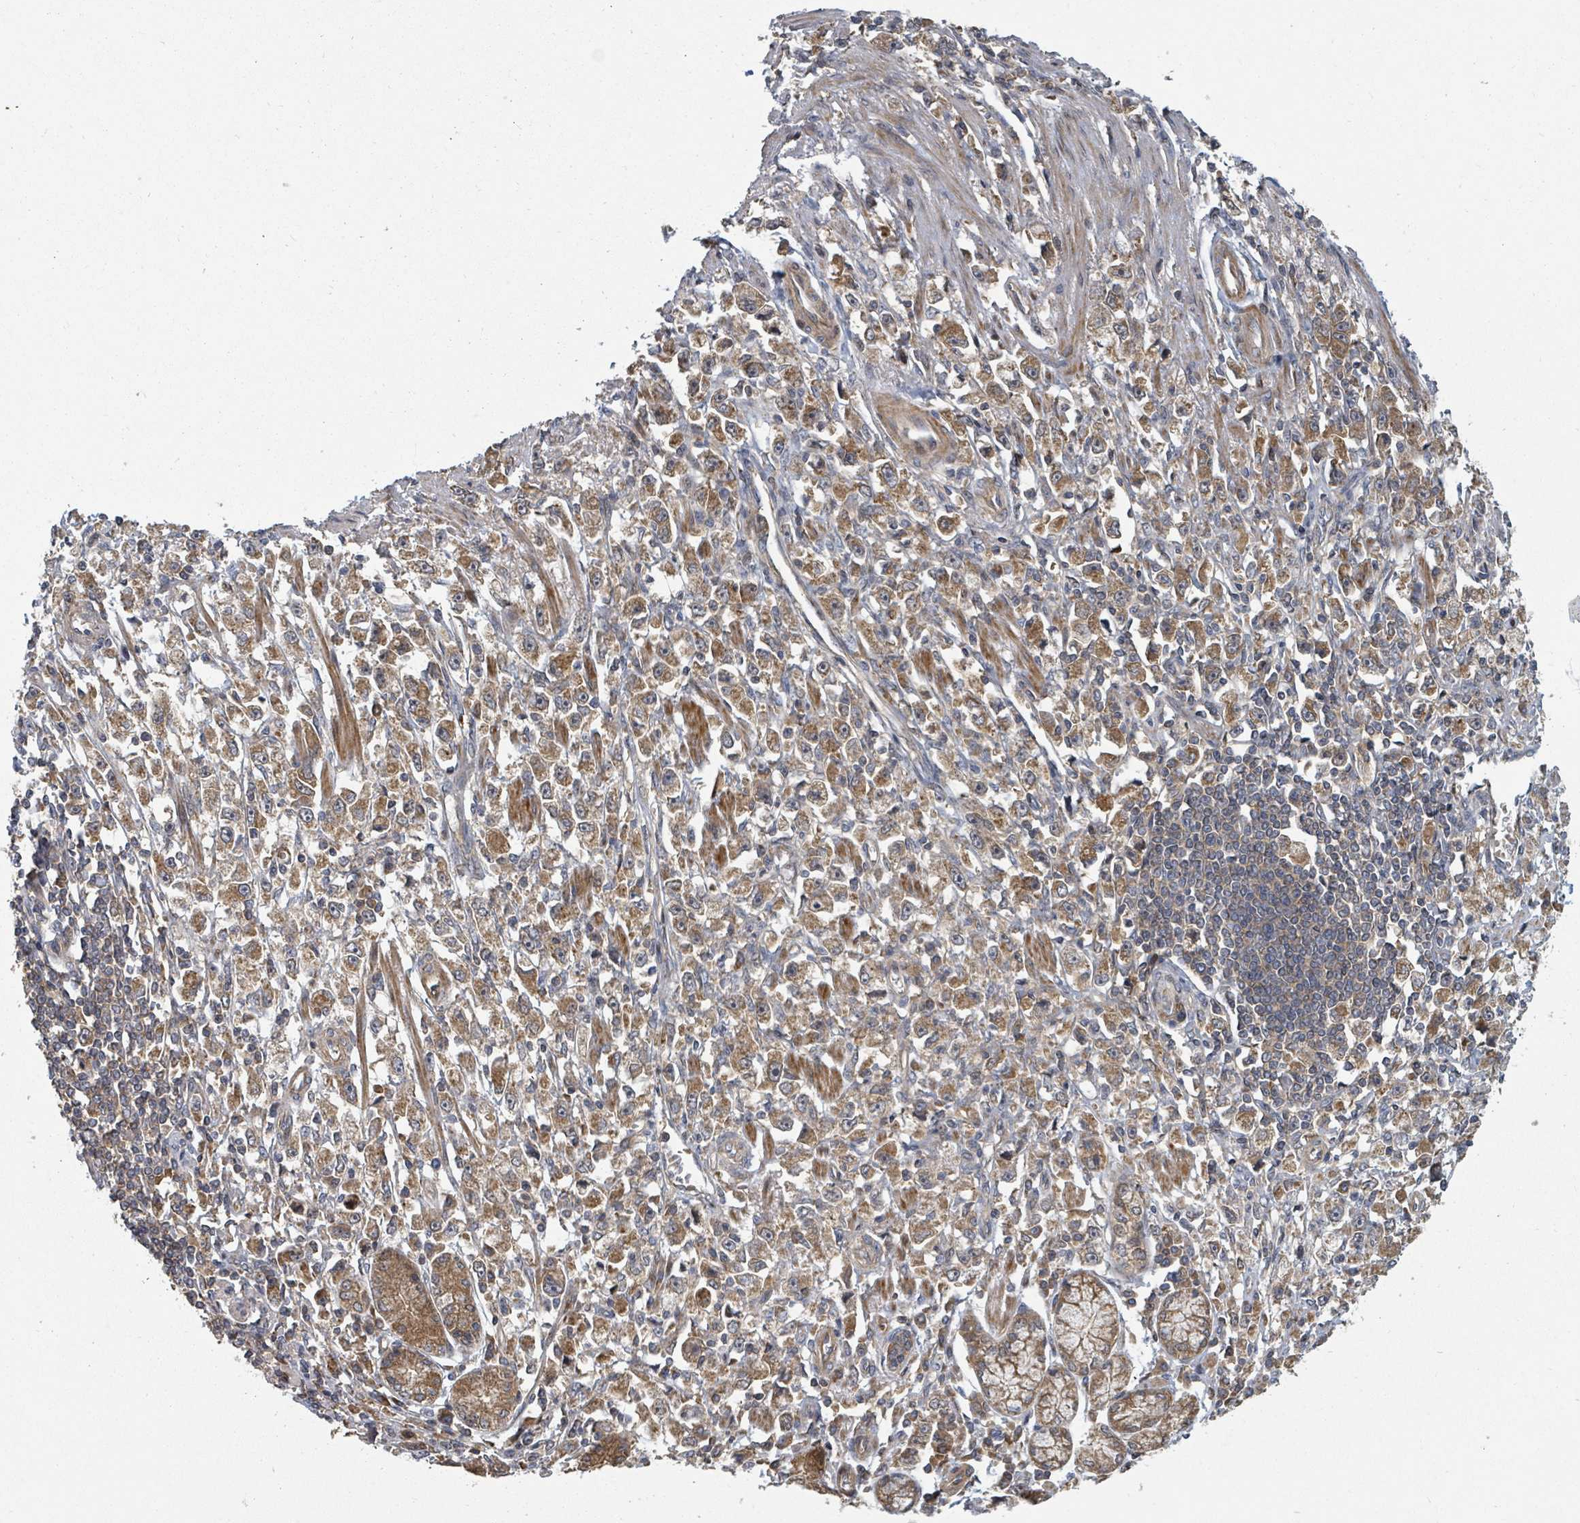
{"staining": {"intensity": "moderate", "quantity": ">75%", "location": "cytoplasmic/membranous"}, "tissue": "stomach cancer", "cell_type": "Tumor cells", "image_type": "cancer", "snomed": [{"axis": "morphology", "description": "Adenocarcinoma, NOS"}, {"axis": "topography", "description": "Stomach"}], "caption": "Immunohistochemistry (IHC) (DAB) staining of adenocarcinoma (stomach) reveals moderate cytoplasmic/membranous protein expression in about >75% of tumor cells. (DAB IHC with brightfield microscopy, high magnification).", "gene": "DPM1", "patient": {"sex": "female", "age": 59}}